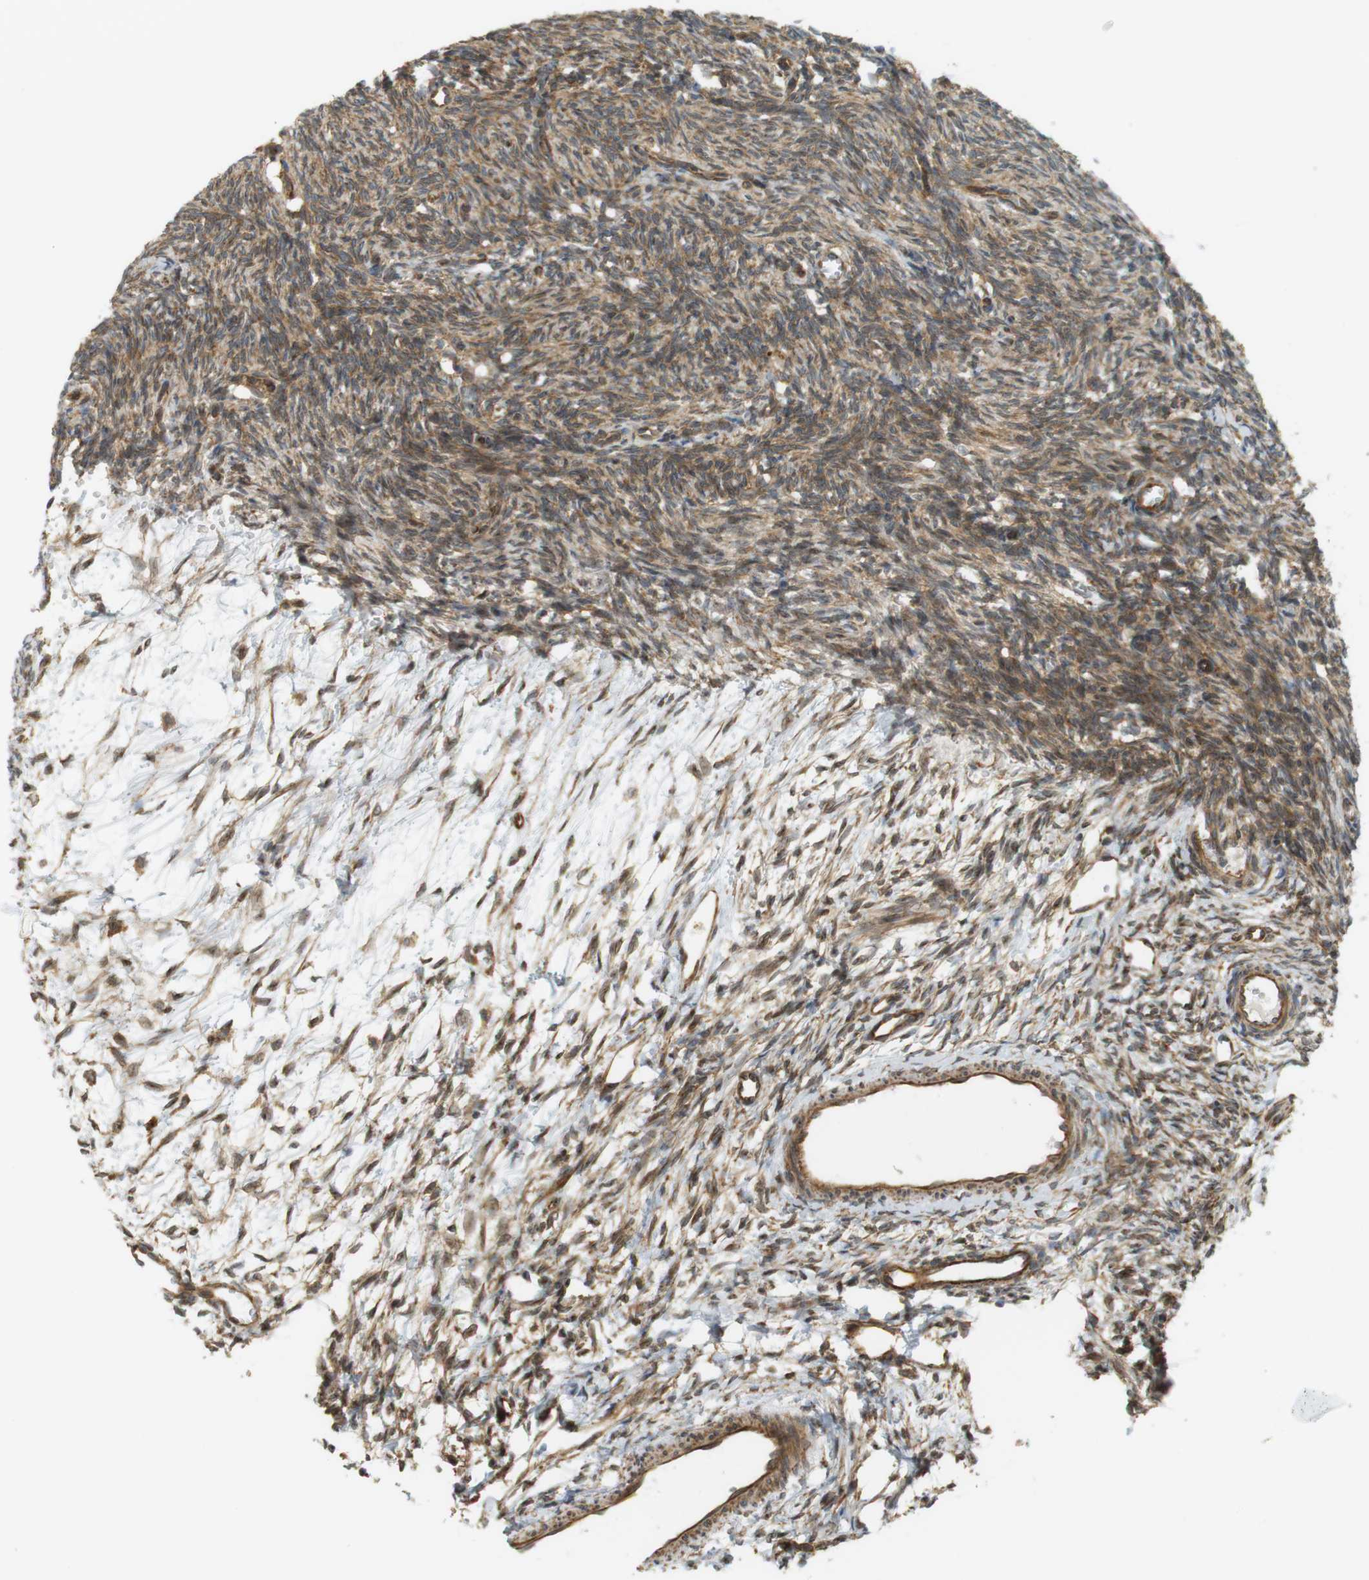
{"staining": {"intensity": "moderate", "quantity": ">75%", "location": "cytoplasmic/membranous"}, "tissue": "ovary", "cell_type": "Ovarian stroma cells", "image_type": "normal", "snomed": [{"axis": "morphology", "description": "Normal tissue, NOS"}, {"axis": "topography", "description": "Ovary"}], "caption": "Ovarian stroma cells demonstrate moderate cytoplasmic/membranous positivity in approximately >75% of cells in unremarkable ovary.", "gene": "PA2G4", "patient": {"sex": "female", "age": 33}}